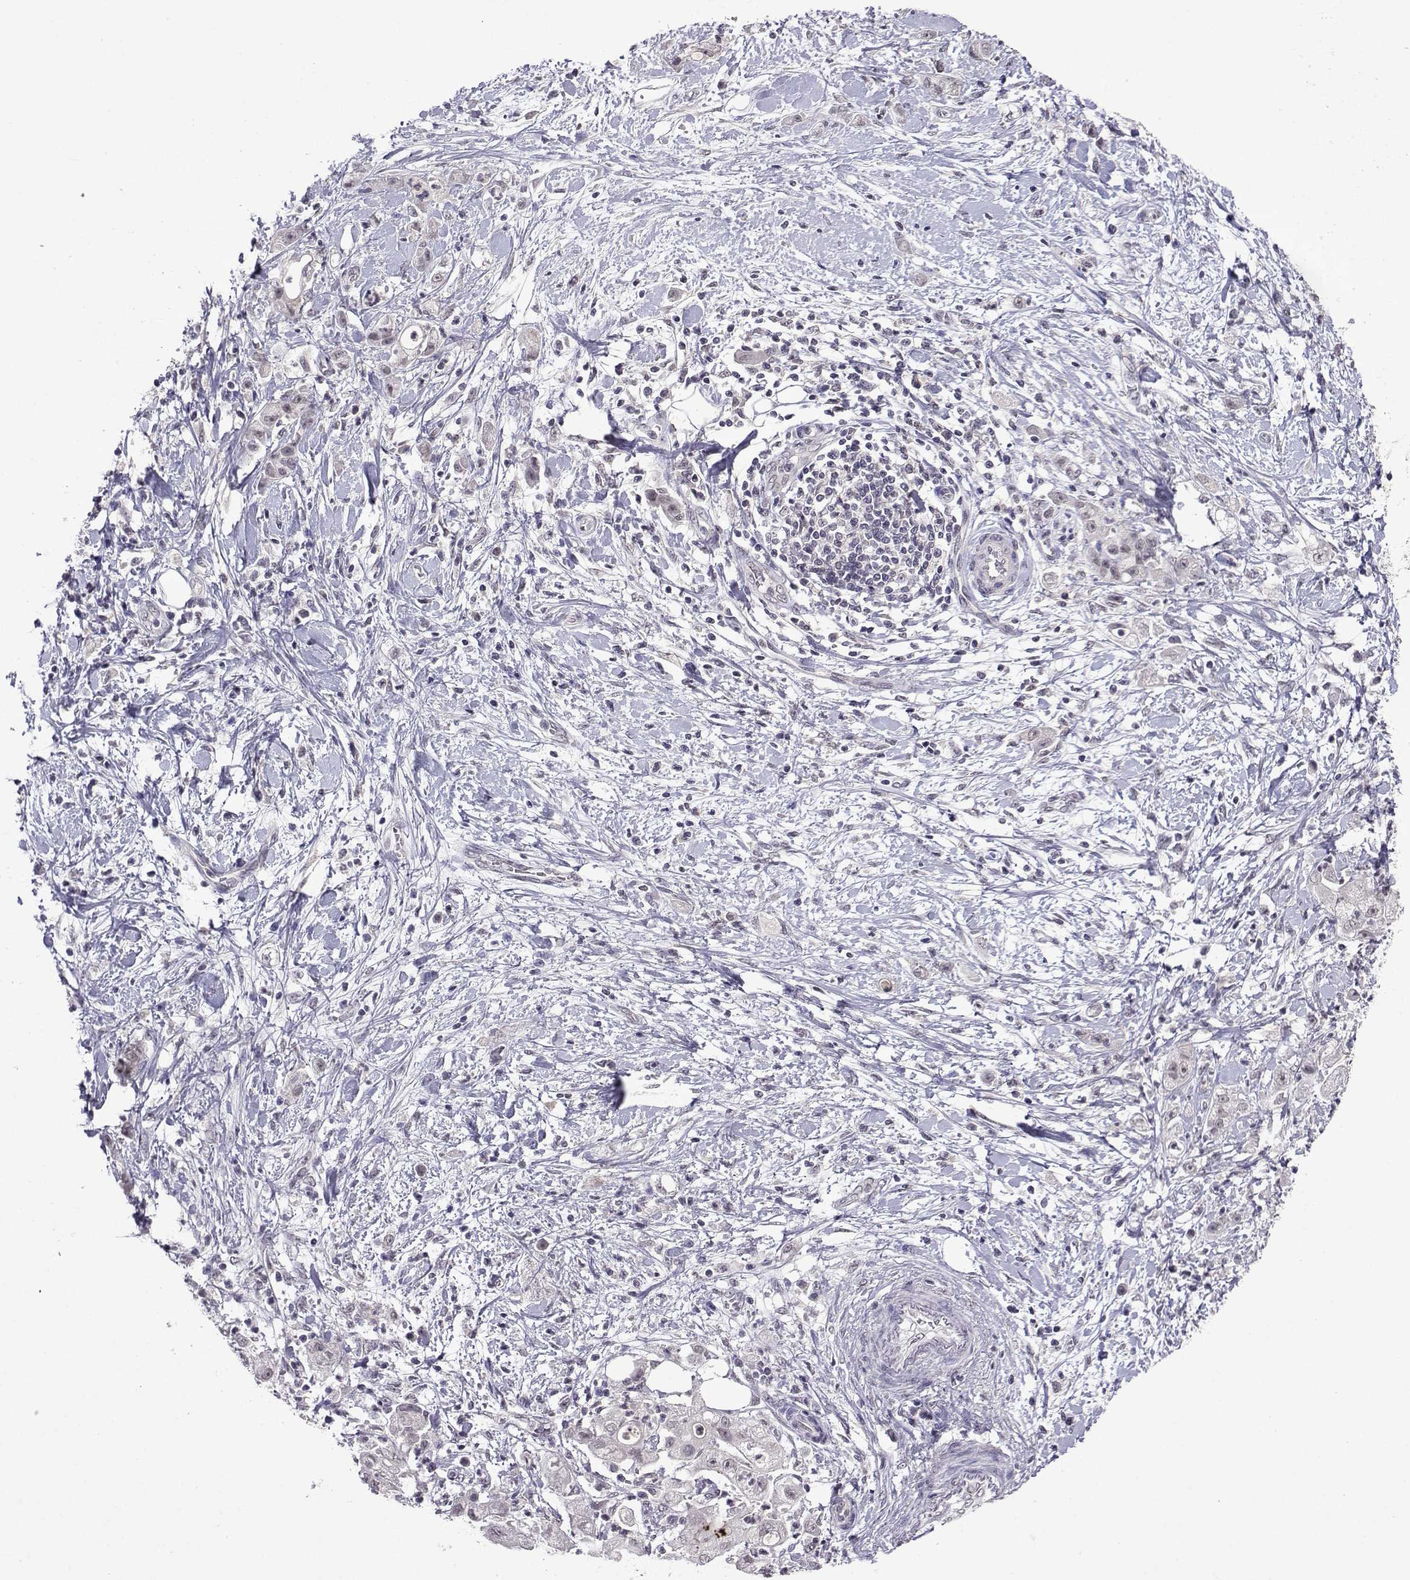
{"staining": {"intensity": "negative", "quantity": "none", "location": "none"}, "tissue": "stomach cancer", "cell_type": "Tumor cells", "image_type": "cancer", "snomed": [{"axis": "morphology", "description": "Adenocarcinoma, NOS"}, {"axis": "topography", "description": "Stomach"}], "caption": "This is a micrograph of immunohistochemistry staining of stomach cancer, which shows no expression in tumor cells.", "gene": "CCL28", "patient": {"sex": "male", "age": 58}}